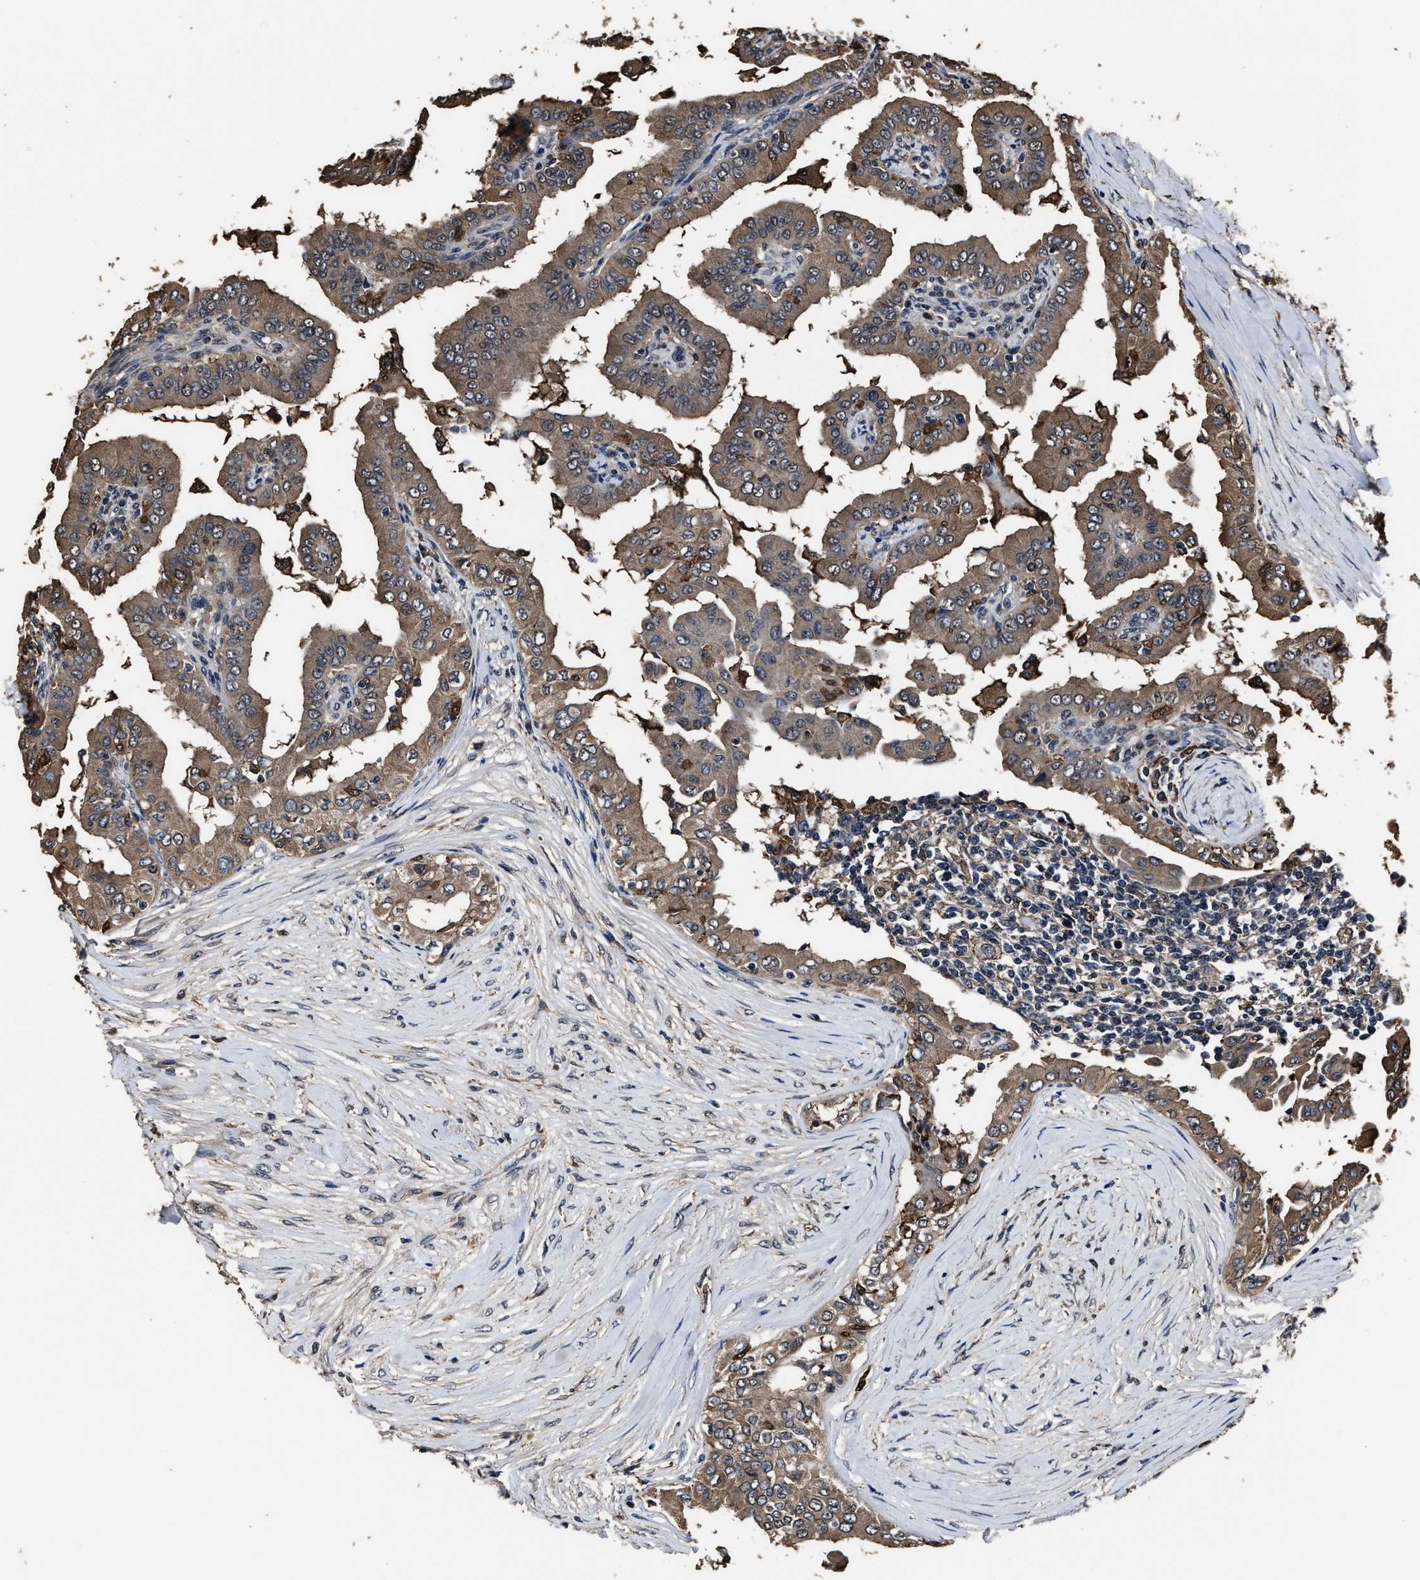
{"staining": {"intensity": "moderate", "quantity": ">75%", "location": "cytoplasmic/membranous"}, "tissue": "thyroid cancer", "cell_type": "Tumor cells", "image_type": "cancer", "snomed": [{"axis": "morphology", "description": "Papillary adenocarcinoma, NOS"}, {"axis": "topography", "description": "Thyroid gland"}], "caption": "A medium amount of moderate cytoplasmic/membranous staining is identified in about >75% of tumor cells in thyroid papillary adenocarcinoma tissue.", "gene": "RSBN1L", "patient": {"sex": "male", "age": 33}}